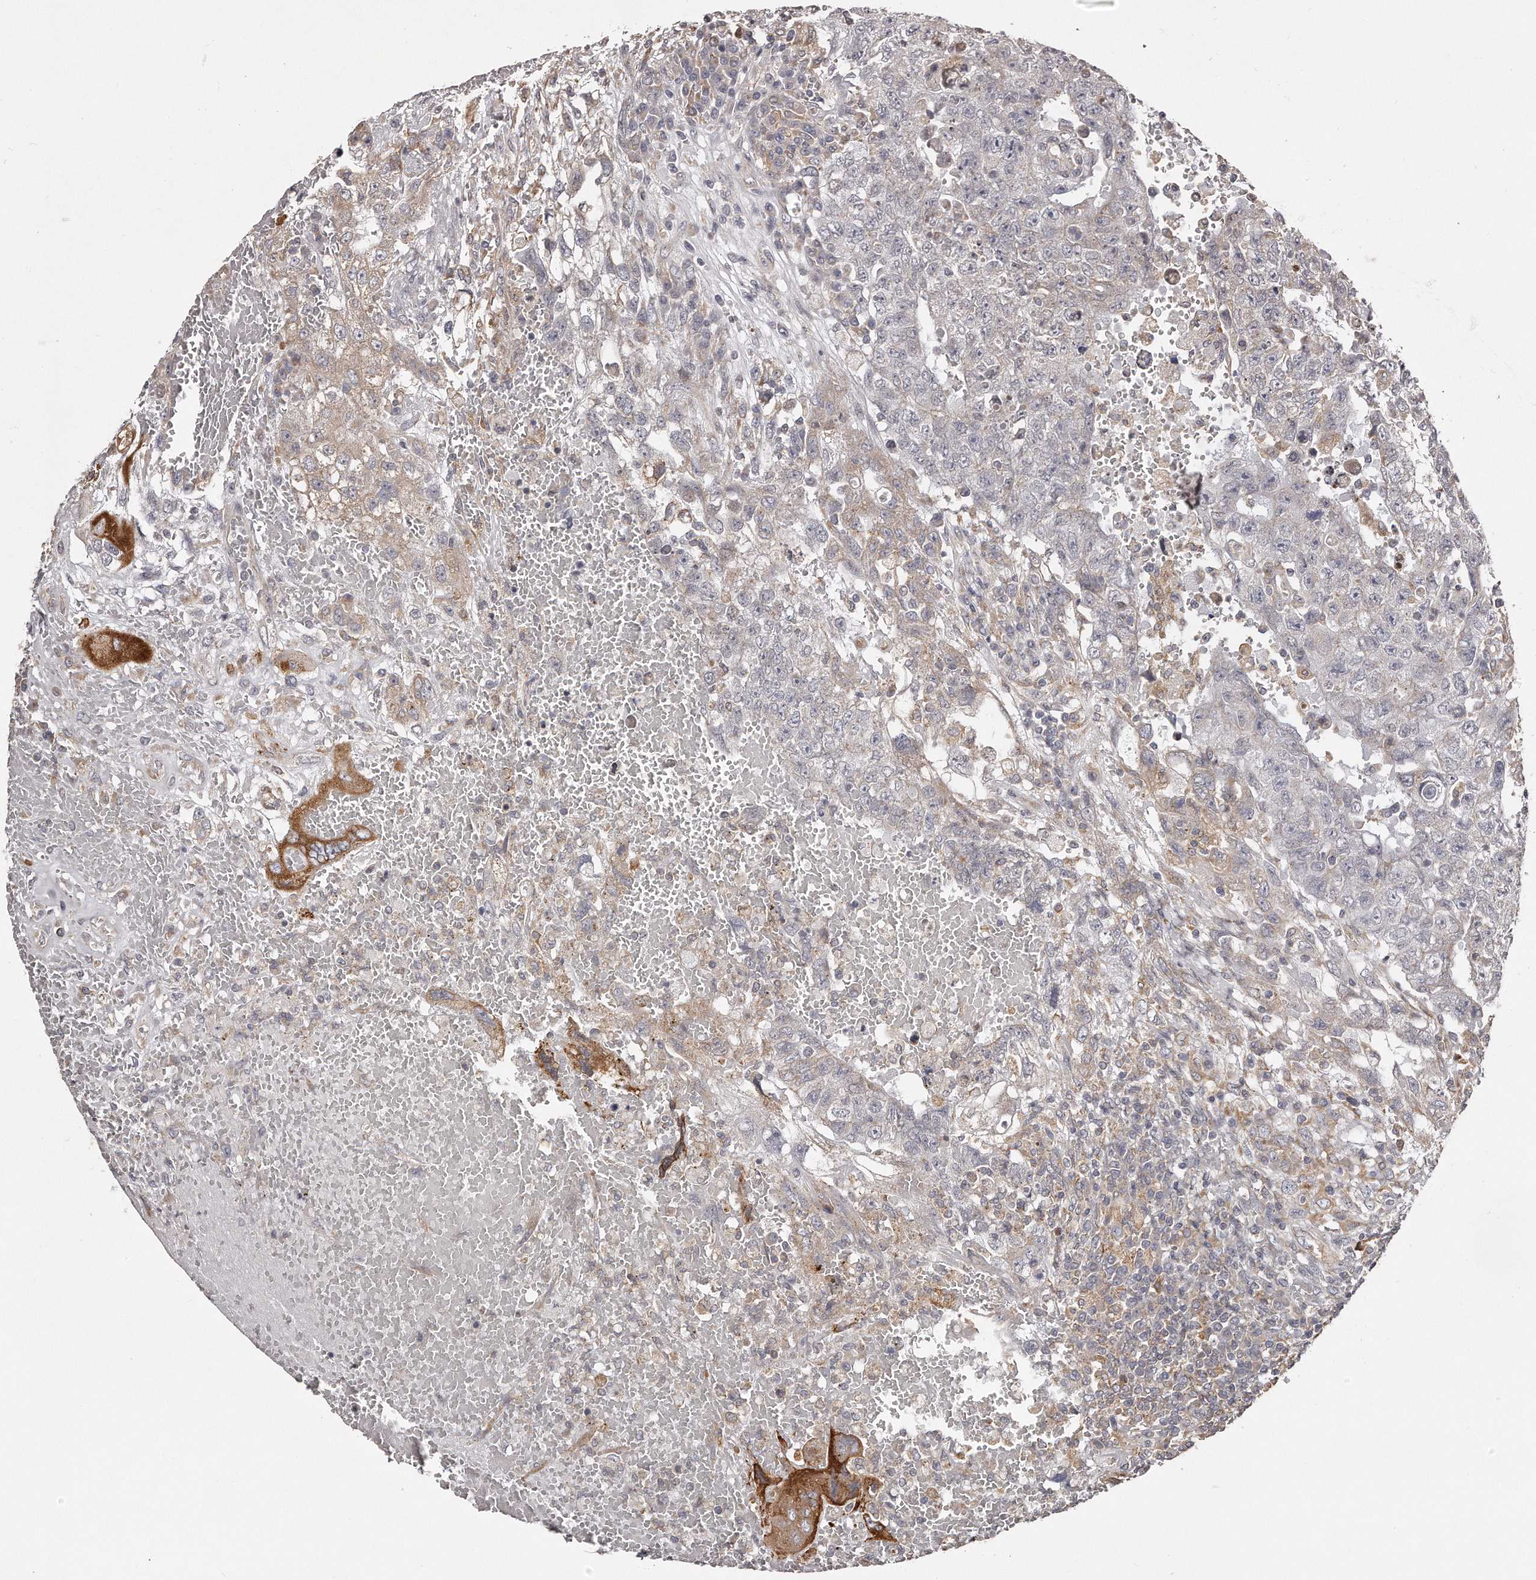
{"staining": {"intensity": "negative", "quantity": "none", "location": "none"}, "tissue": "testis cancer", "cell_type": "Tumor cells", "image_type": "cancer", "snomed": [{"axis": "morphology", "description": "Carcinoma, Embryonal, NOS"}, {"axis": "topography", "description": "Testis"}], "caption": "This image is of testis cancer (embryonal carcinoma) stained with immunohistochemistry (IHC) to label a protein in brown with the nuclei are counter-stained blue. There is no staining in tumor cells.", "gene": "TRAPPC14", "patient": {"sex": "male", "age": 26}}